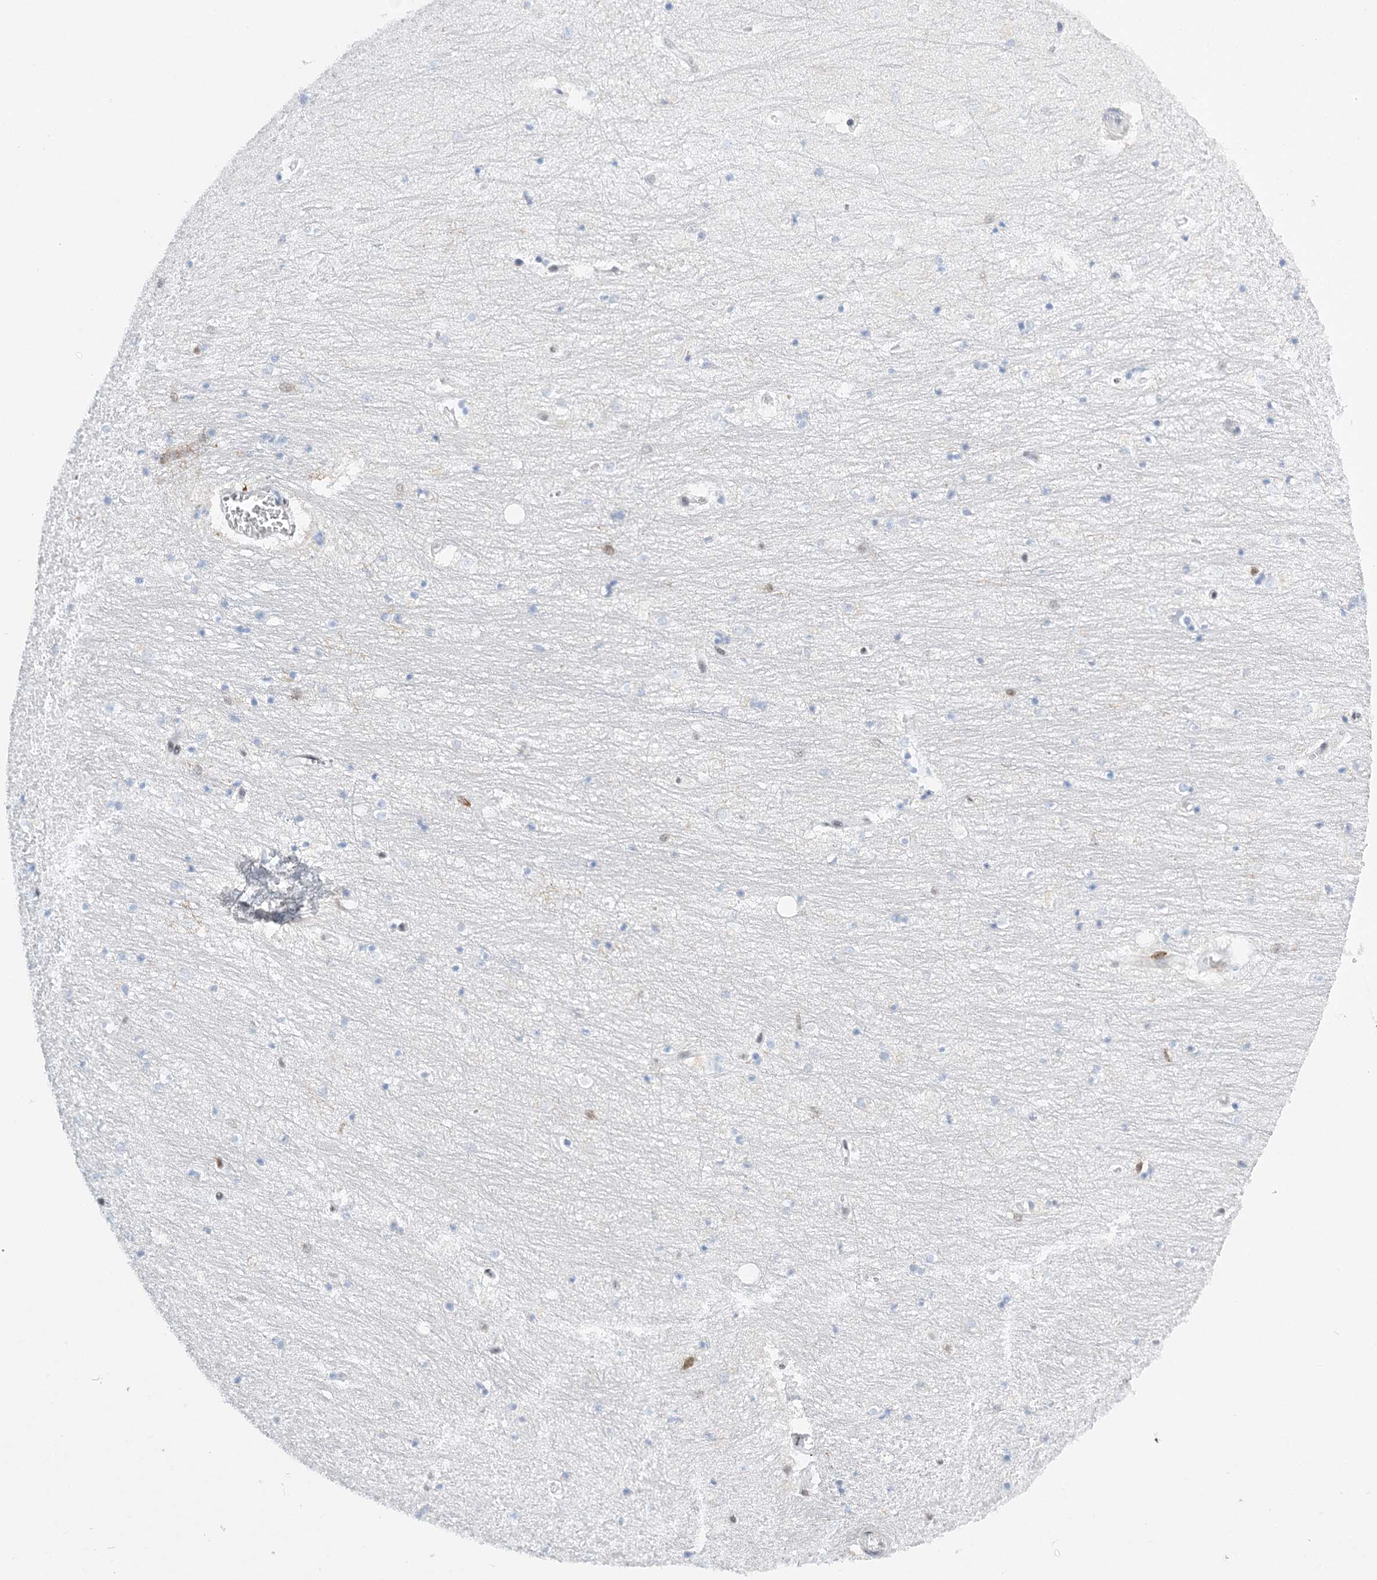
{"staining": {"intensity": "negative", "quantity": "none", "location": "none"}, "tissue": "hippocampus", "cell_type": "Glial cells", "image_type": "normal", "snomed": [{"axis": "morphology", "description": "Normal tissue, NOS"}, {"axis": "topography", "description": "Hippocampus"}], "caption": "Hippocampus was stained to show a protein in brown. There is no significant positivity in glial cells. (Immunohistochemistry, brightfield microscopy, high magnification).", "gene": "PRMT9", "patient": {"sex": "female", "age": 64}}